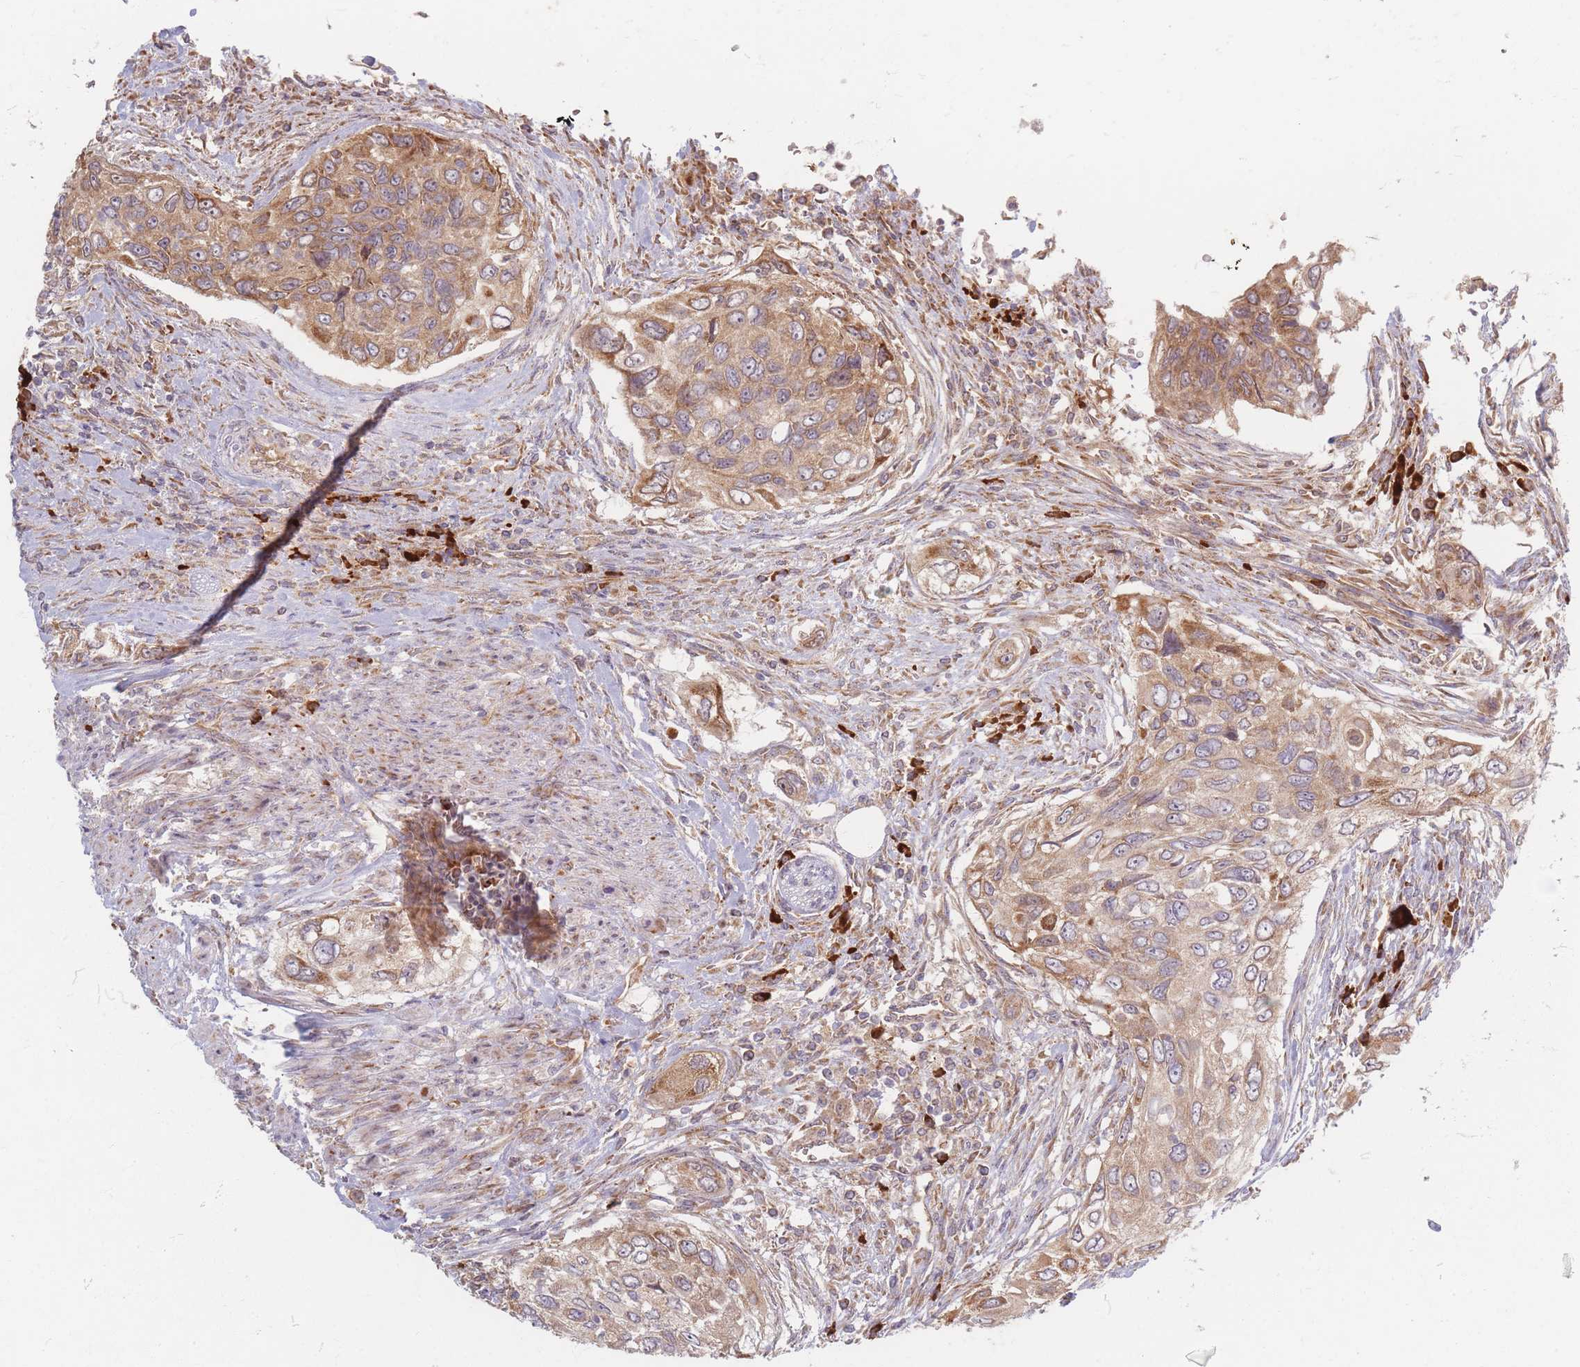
{"staining": {"intensity": "moderate", "quantity": ">75%", "location": "cytoplasmic/membranous"}, "tissue": "urothelial cancer", "cell_type": "Tumor cells", "image_type": "cancer", "snomed": [{"axis": "morphology", "description": "Urothelial carcinoma, High grade"}, {"axis": "topography", "description": "Urinary bladder"}], "caption": "Human urothelial carcinoma (high-grade) stained with a protein marker shows moderate staining in tumor cells.", "gene": "SMIM14", "patient": {"sex": "female", "age": 60}}